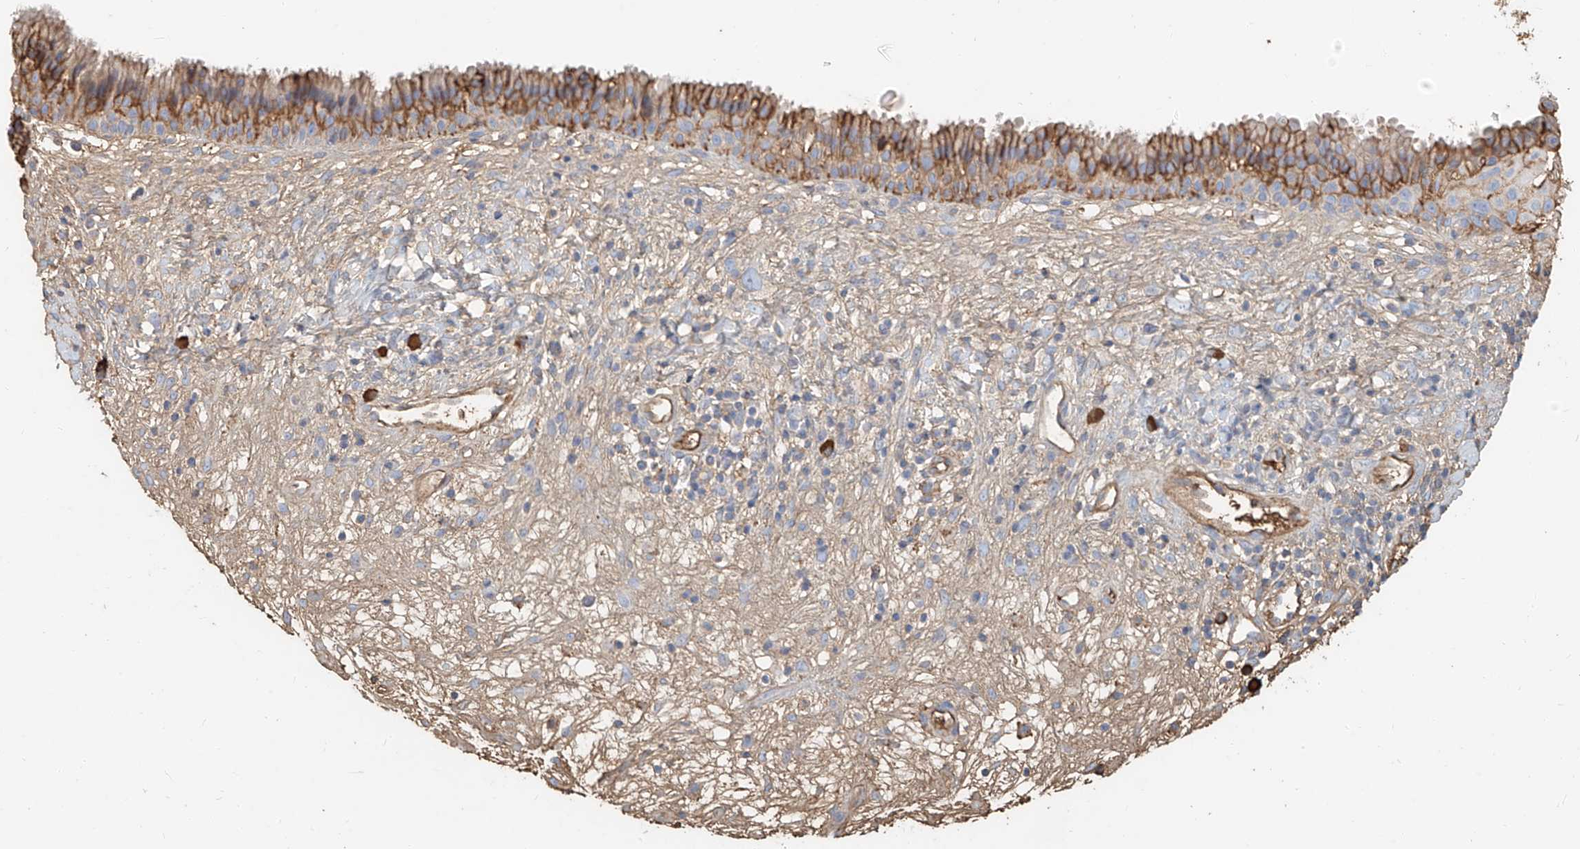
{"staining": {"intensity": "moderate", "quantity": "25%-75%", "location": "cytoplasmic/membranous"}, "tissue": "nasopharynx", "cell_type": "Respiratory epithelial cells", "image_type": "normal", "snomed": [{"axis": "morphology", "description": "Normal tissue, NOS"}, {"axis": "topography", "description": "Nasopharynx"}], "caption": "Respiratory epithelial cells reveal medium levels of moderate cytoplasmic/membranous expression in about 25%-75% of cells in benign nasopharynx. The staining is performed using DAB brown chromogen to label protein expression. The nuclei are counter-stained blue using hematoxylin.", "gene": "ZFP30", "patient": {"sex": "male", "age": 22}}